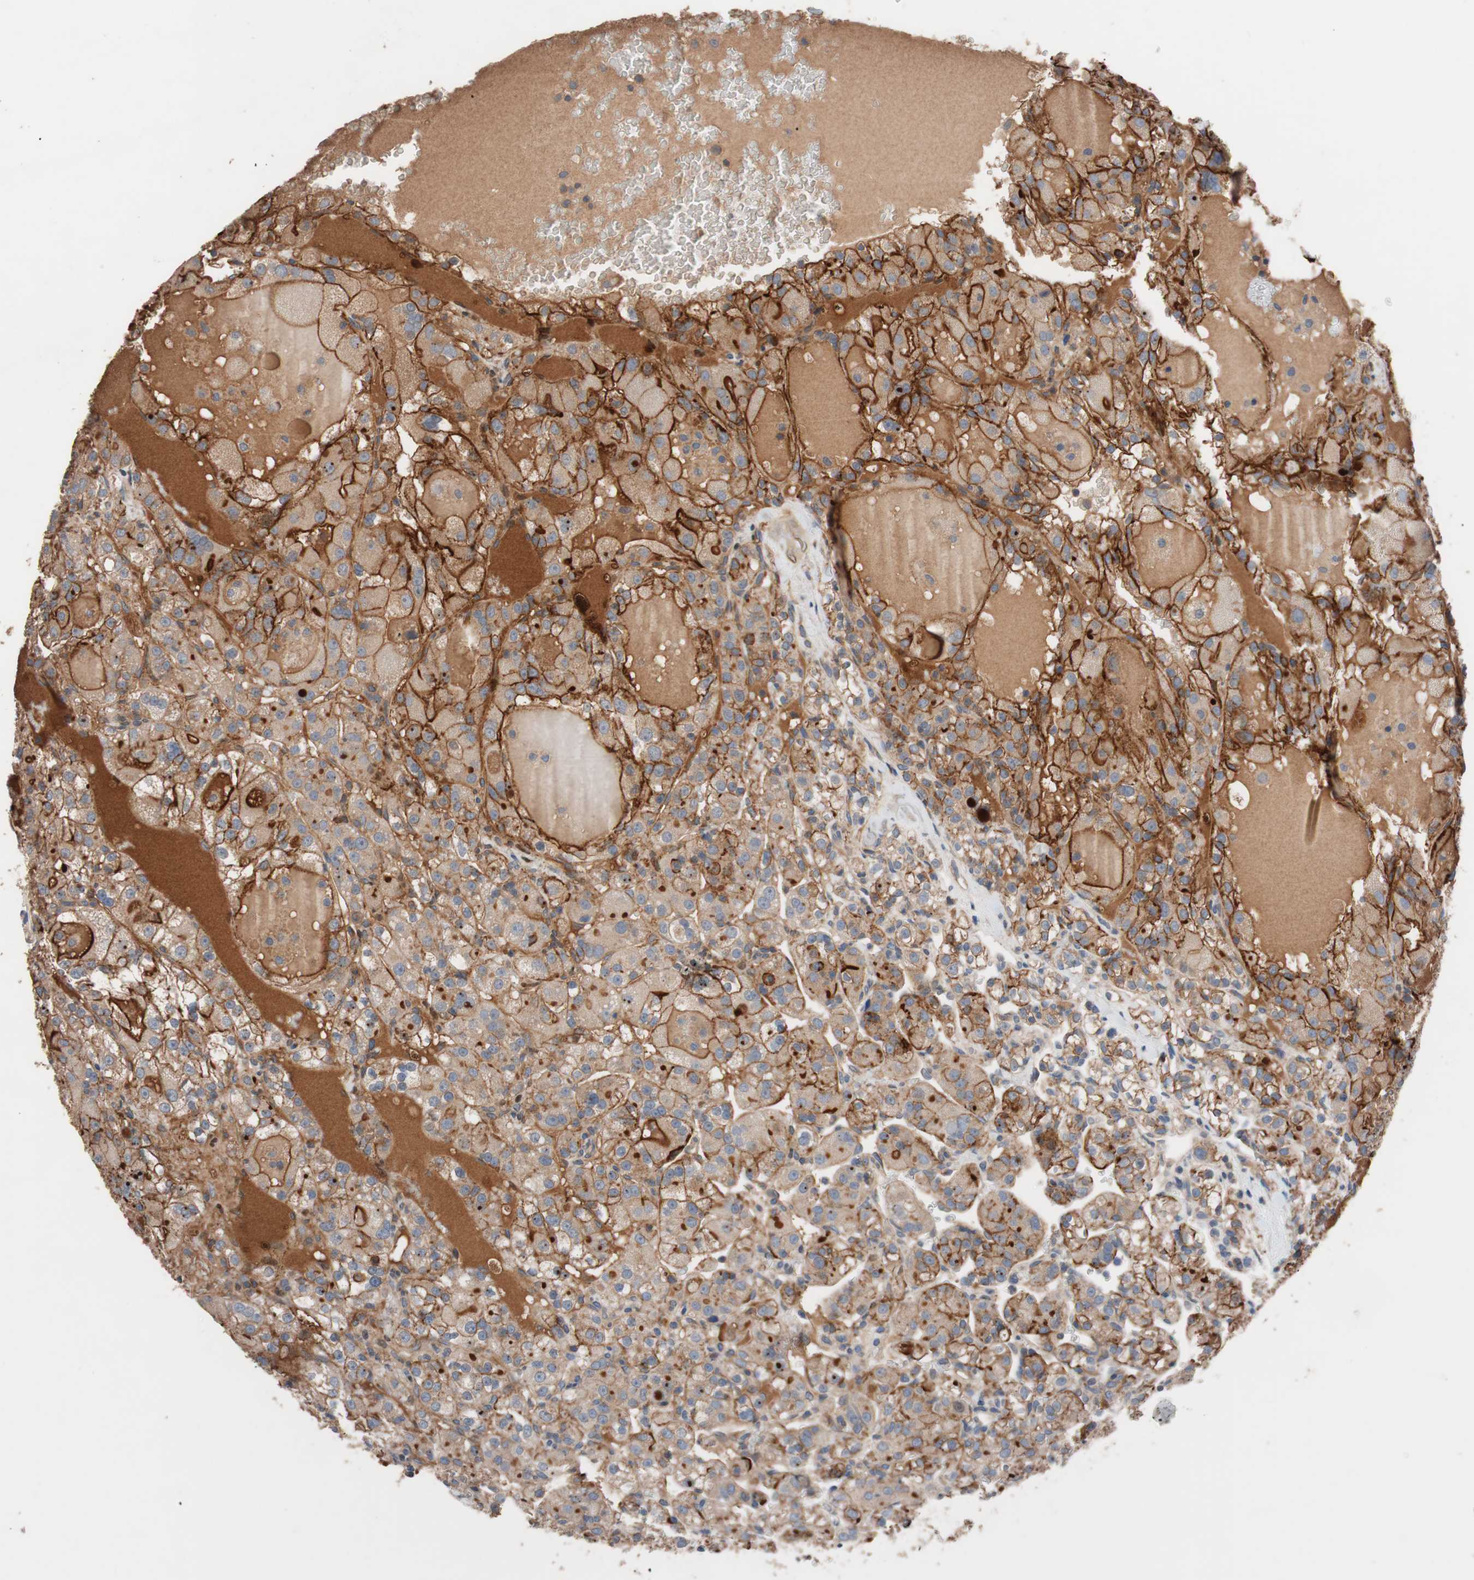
{"staining": {"intensity": "strong", "quantity": ">75%", "location": "cytoplasmic/membranous"}, "tissue": "renal cancer", "cell_type": "Tumor cells", "image_type": "cancer", "snomed": [{"axis": "morphology", "description": "Normal tissue, NOS"}, {"axis": "morphology", "description": "Adenocarcinoma, NOS"}, {"axis": "topography", "description": "Kidney"}], "caption": "Protein expression analysis of renal cancer (adenocarcinoma) reveals strong cytoplasmic/membranous staining in about >75% of tumor cells.", "gene": "SDC4", "patient": {"sex": "male", "age": 61}}